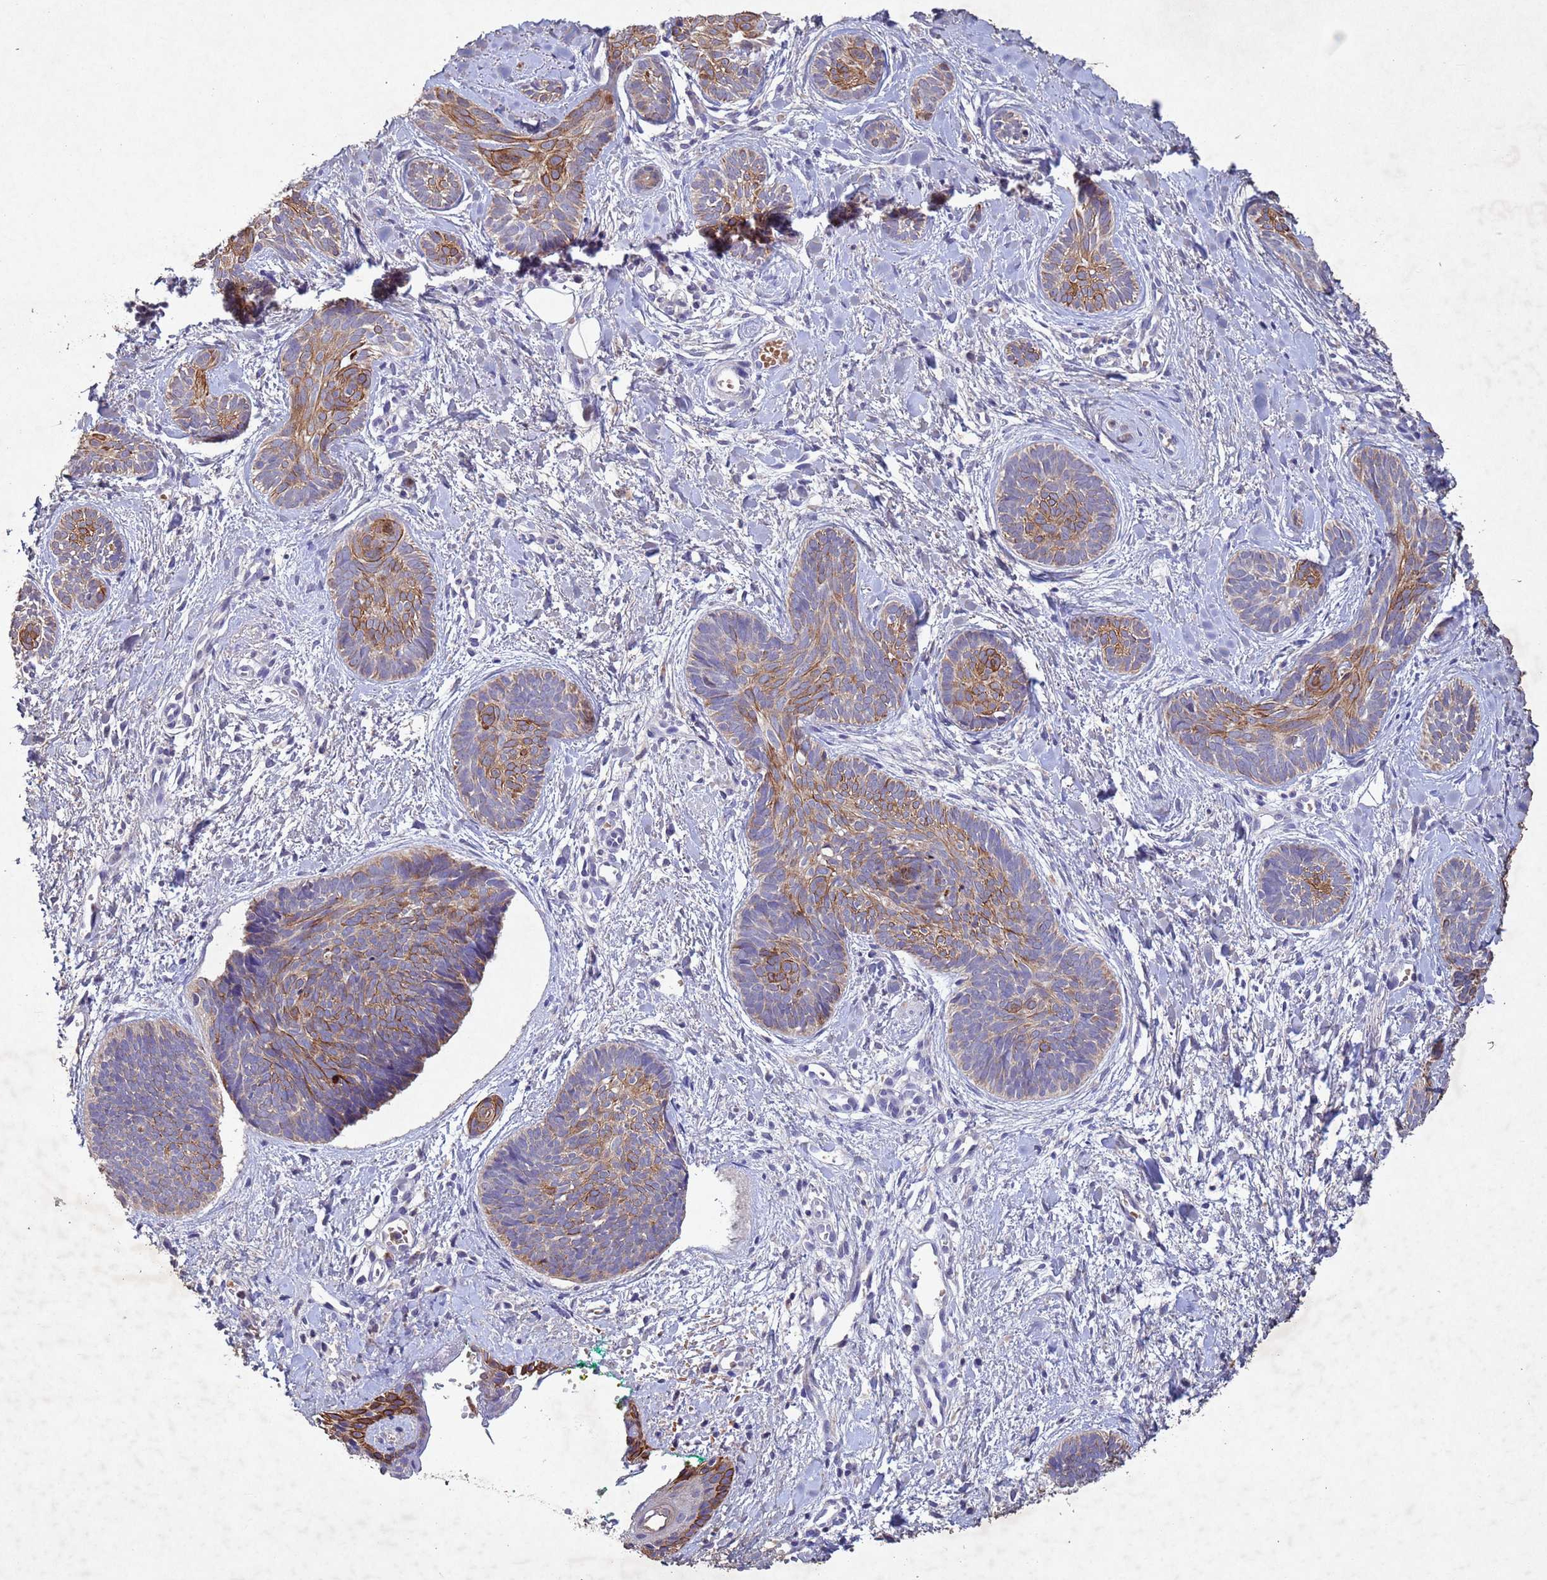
{"staining": {"intensity": "moderate", "quantity": "25%-75%", "location": "cytoplasmic/membranous"}, "tissue": "skin cancer", "cell_type": "Tumor cells", "image_type": "cancer", "snomed": [{"axis": "morphology", "description": "Basal cell carcinoma"}, {"axis": "topography", "description": "Skin"}], "caption": "Tumor cells reveal medium levels of moderate cytoplasmic/membranous staining in approximately 25%-75% of cells in human basal cell carcinoma (skin).", "gene": "NLRP11", "patient": {"sex": "female", "age": 81}}